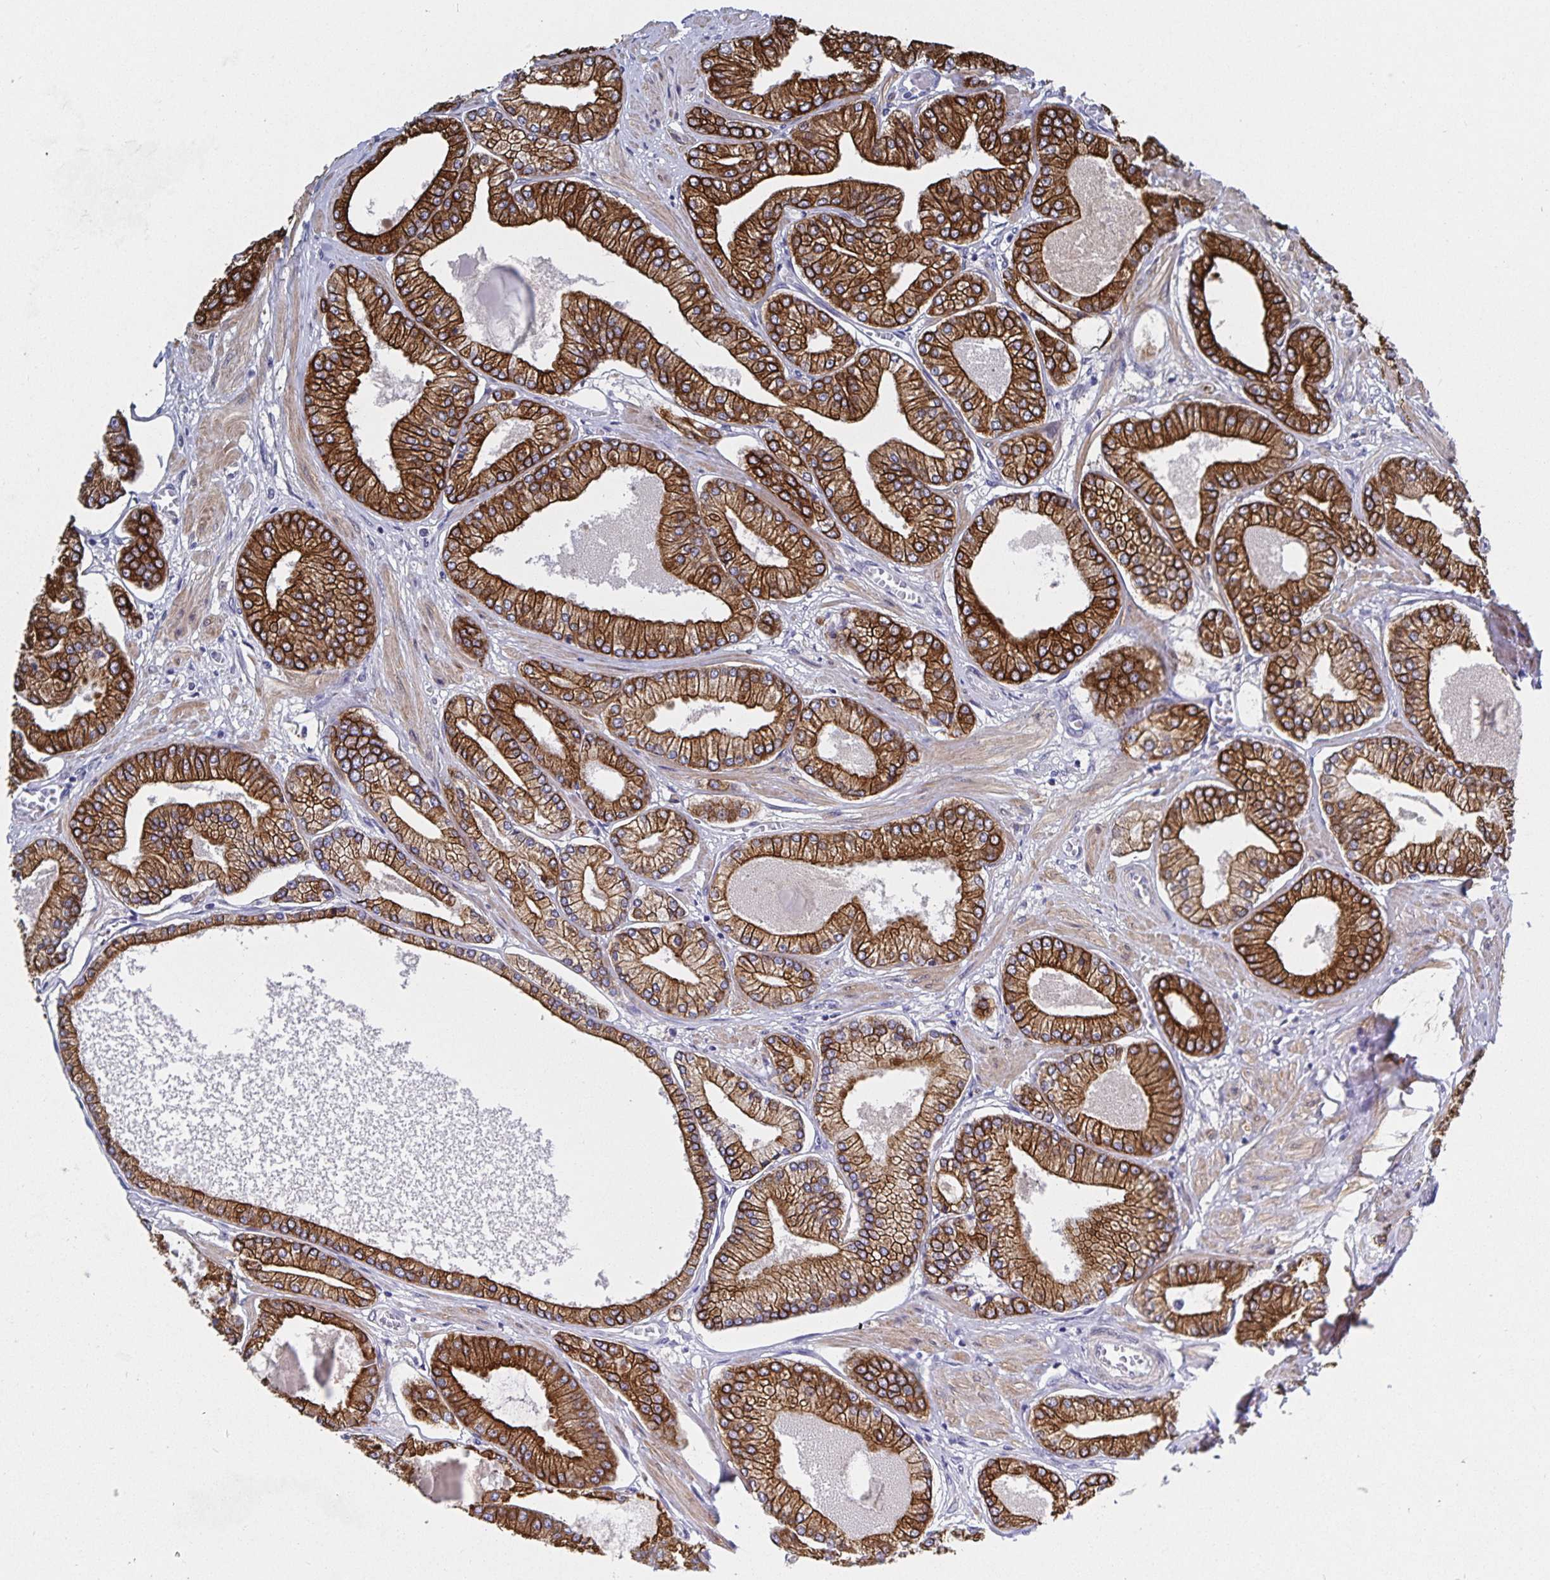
{"staining": {"intensity": "strong", "quantity": ">75%", "location": "cytoplasmic/membranous"}, "tissue": "prostate cancer", "cell_type": "Tumor cells", "image_type": "cancer", "snomed": [{"axis": "morphology", "description": "Adenocarcinoma, Low grade"}, {"axis": "topography", "description": "Prostate"}], "caption": "This micrograph shows immunohistochemistry (IHC) staining of human prostate low-grade adenocarcinoma, with high strong cytoplasmic/membranous staining in about >75% of tumor cells.", "gene": "ZIK1", "patient": {"sex": "male", "age": 55}}